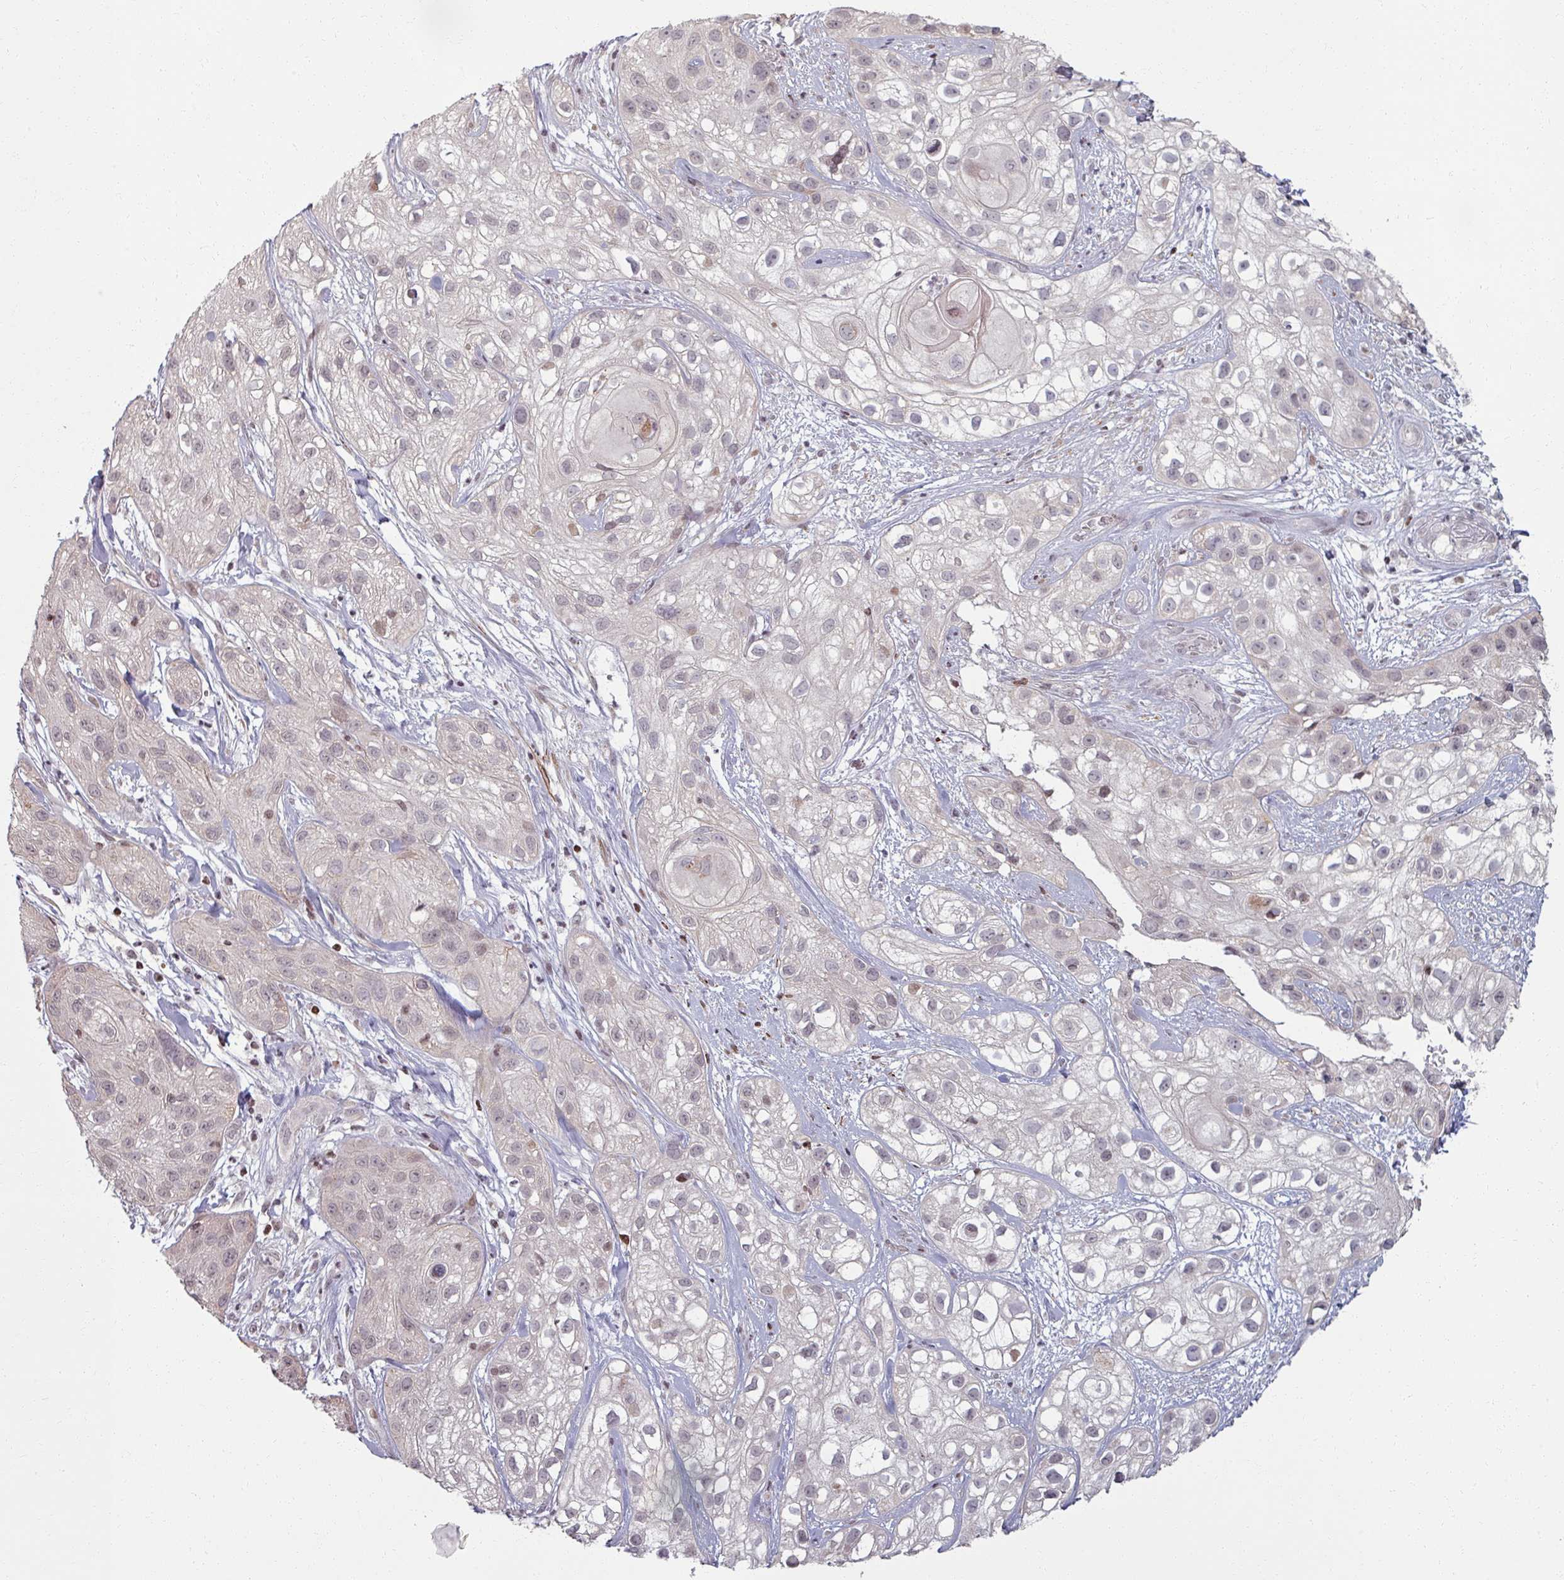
{"staining": {"intensity": "negative", "quantity": "none", "location": "none"}, "tissue": "skin cancer", "cell_type": "Tumor cells", "image_type": "cancer", "snomed": [{"axis": "morphology", "description": "Squamous cell carcinoma, NOS"}, {"axis": "topography", "description": "Skin"}], "caption": "Immunohistochemical staining of skin squamous cell carcinoma reveals no significant staining in tumor cells. The staining was performed using DAB to visualize the protein expression in brown, while the nuclei were stained in blue with hematoxylin (Magnification: 20x).", "gene": "NCOR1", "patient": {"sex": "male", "age": 82}}